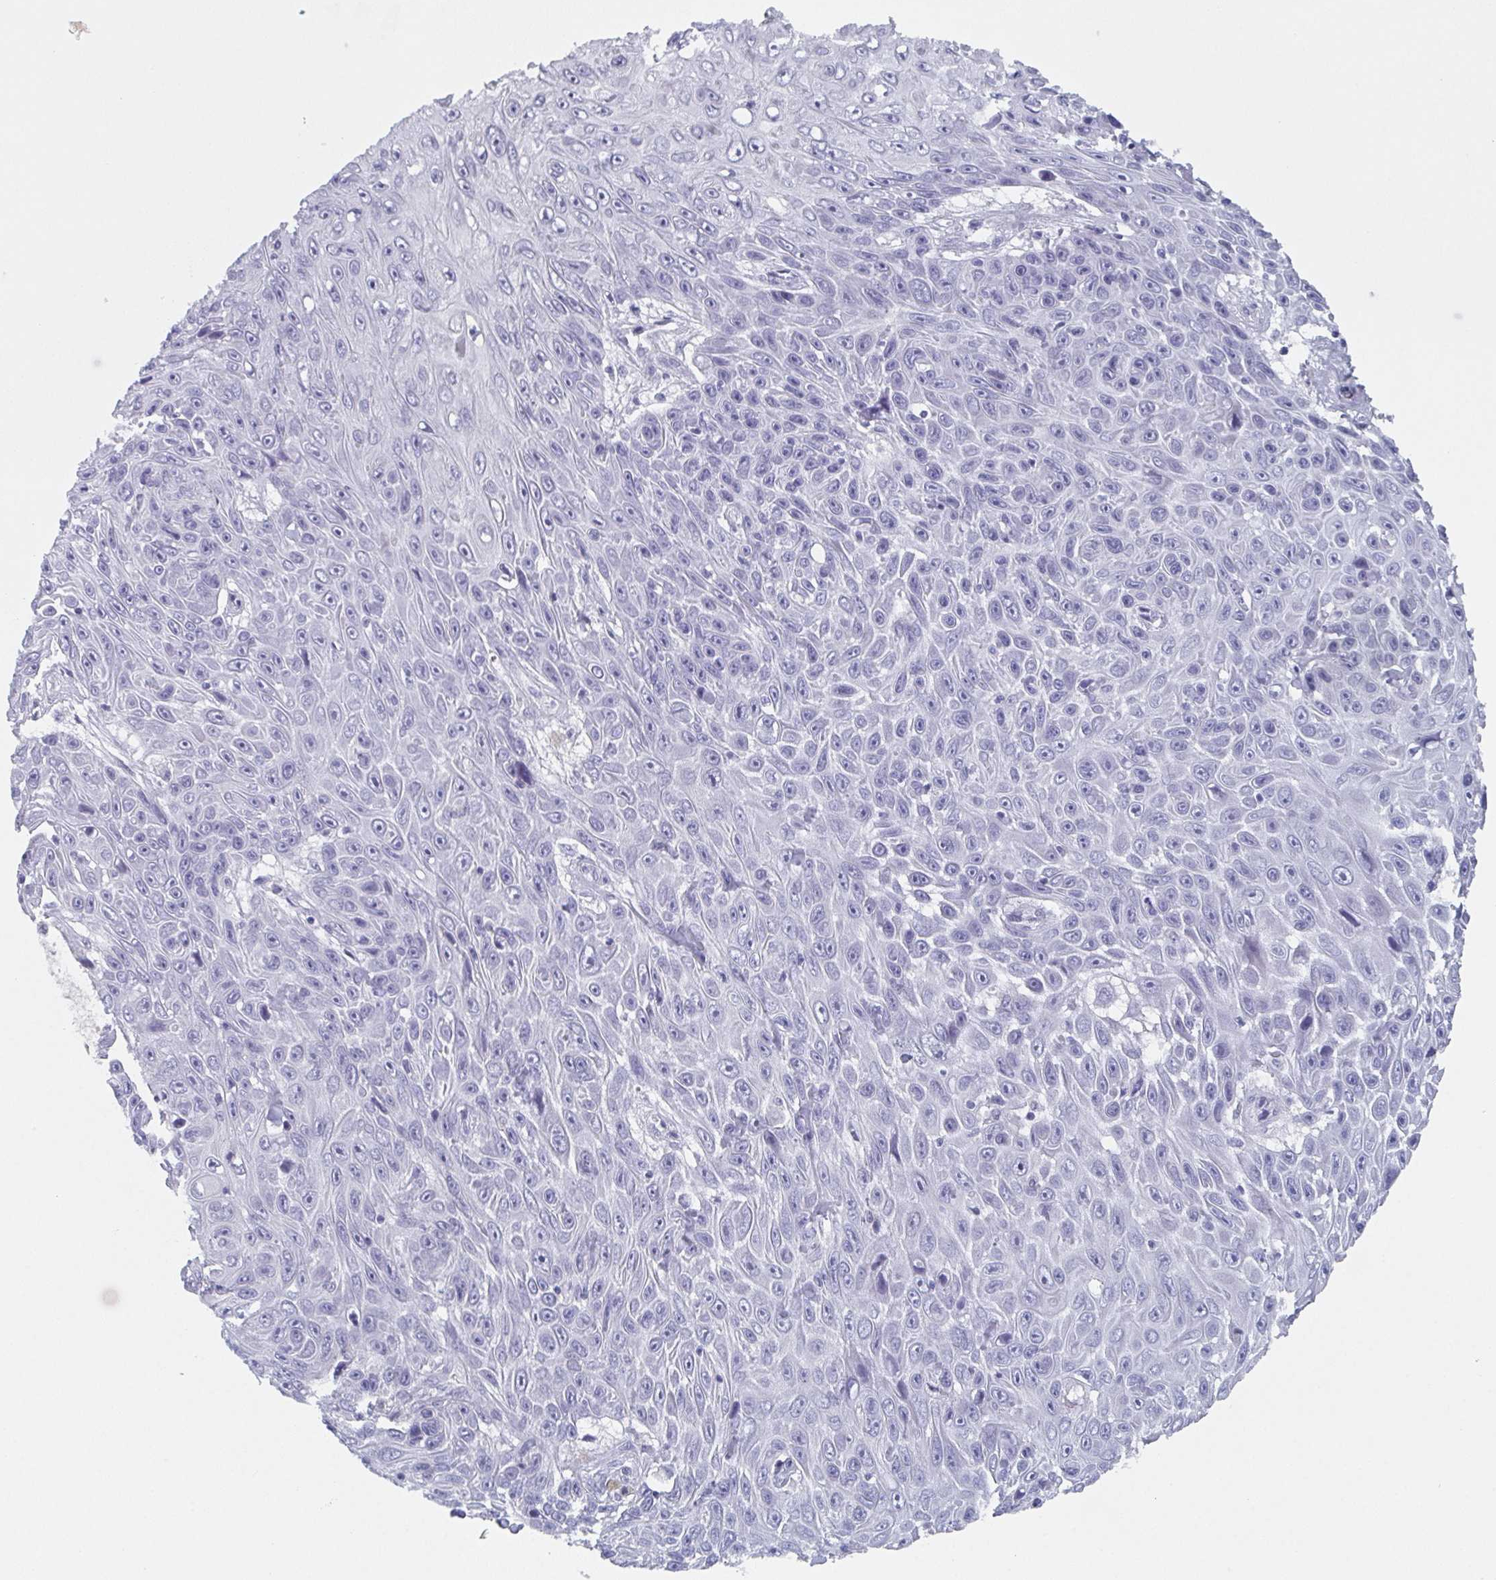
{"staining": {"intensity": "negative", "quantity": "none", "location": "none"}, "tissue": "skin cancer", "cell_type": "Tumor cells", "image_type": "cancer", "snomed": [{"axis": "morphology", "description": "Squamous cell carcinoma, NOS"}, {"axis": "topography", "description": "Skin"}], "caption": "The photomicrograph reveals no significant expression in tumor cells of skin cancer. (DAB IHC, high magnification).", "gene": "DYDC2", "patient": {"sex": "male", "age": 82}}